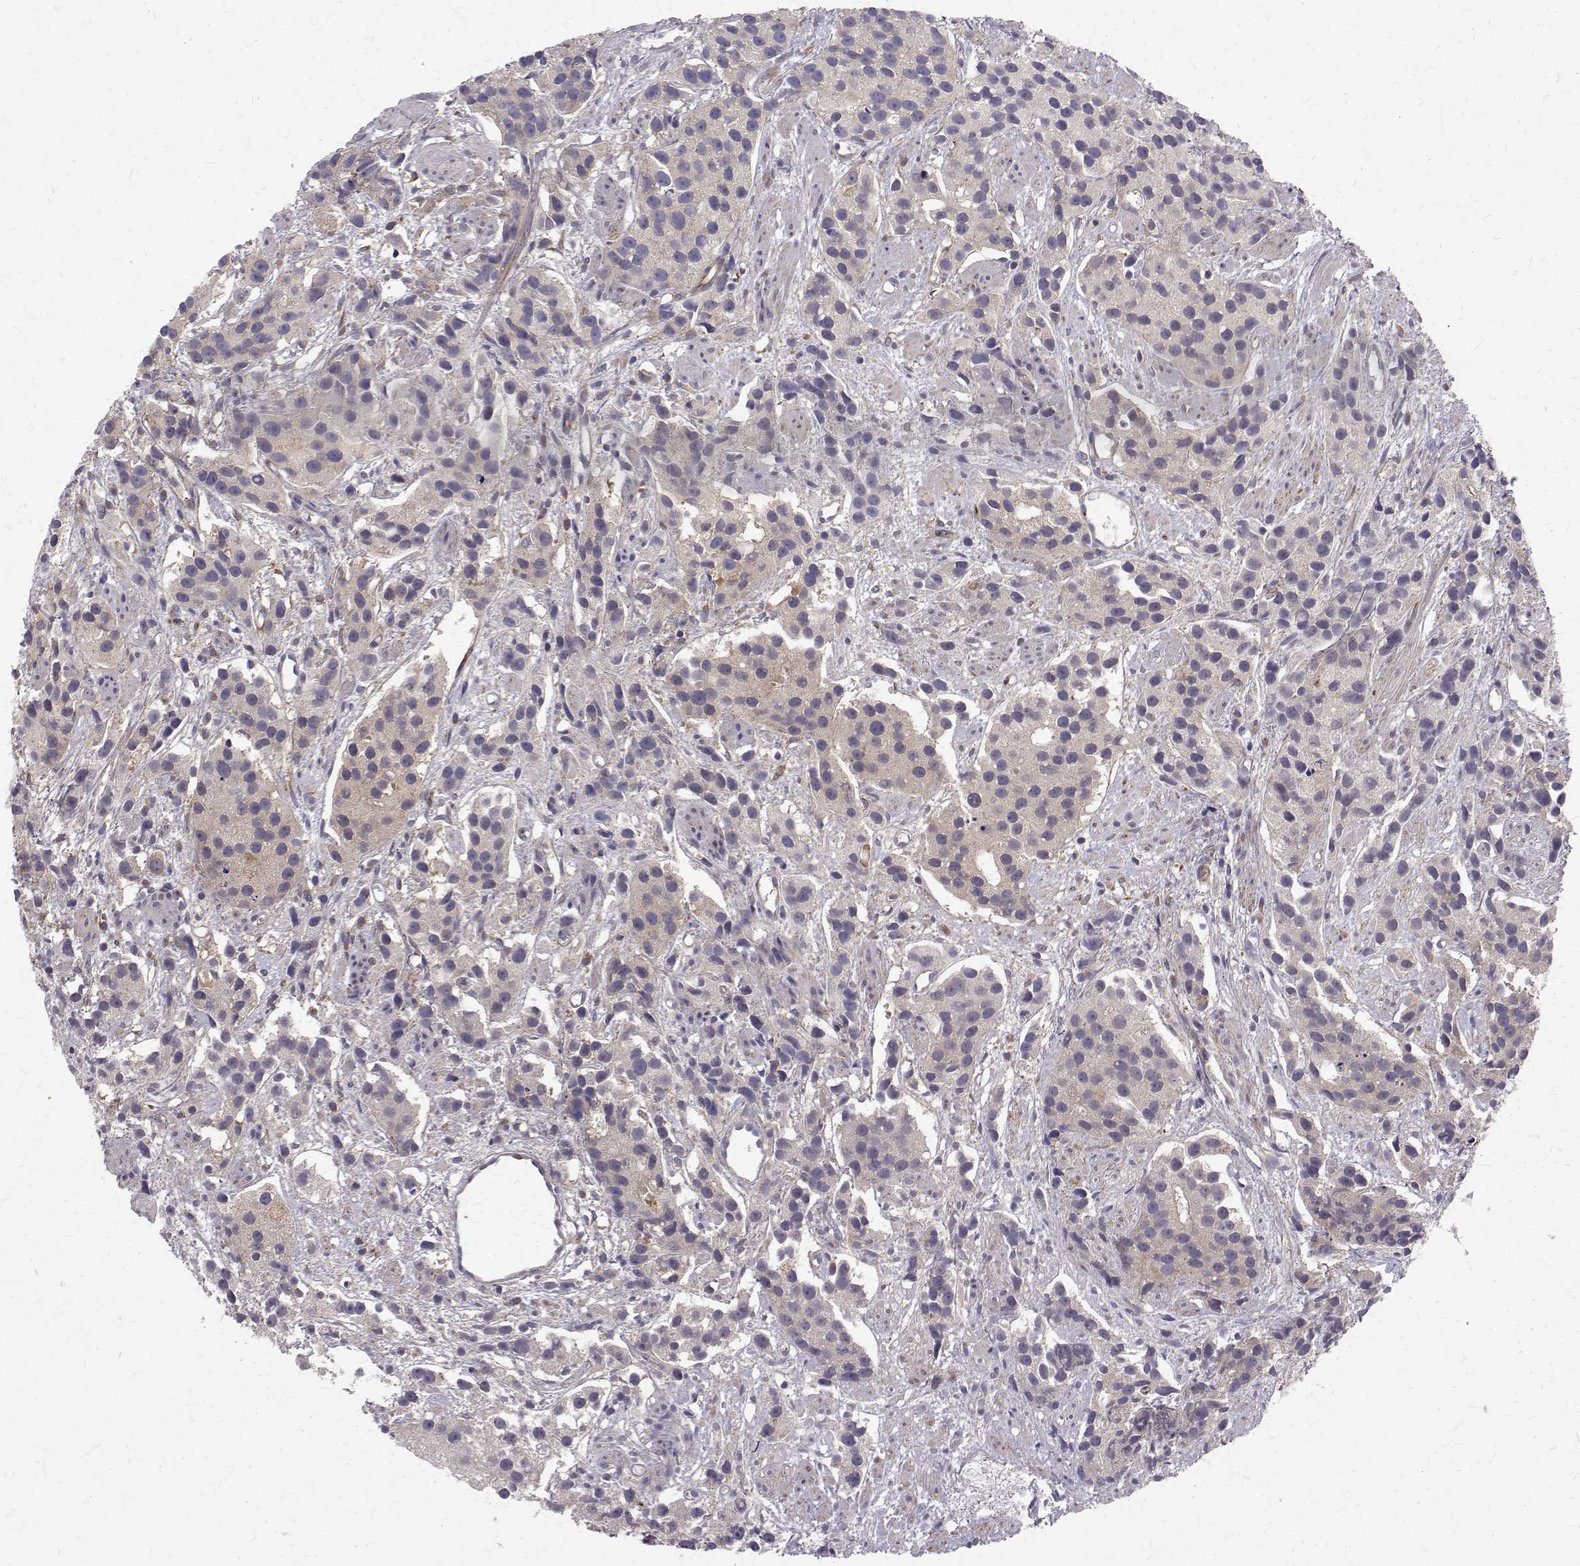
{"staining": {"intensity": "moderate", "quantity": "25%-75%", "location": "cytoplasmic/membranous"}, "tissue": "prostate cancer", "cell_type": "Tumor cells", "image_type": "cancer", "snomed": [{"axis": "morphology", "description": "Adenocarcinoma, High grade"}, {"axis": "topography", "description": "Prostate"}], "caption": "This image exhibits prostate cancer (adenocarcinoma (high-grade)) stained with immunohistochemistry to label a protein in brown. The cytoplasmic/membranous of tumor cells show moderate positivity for the protein. Nuclei are counter-stained blue.", "gene": "ARFGAP1", "patient": {"sex": "male", "age": 68}}